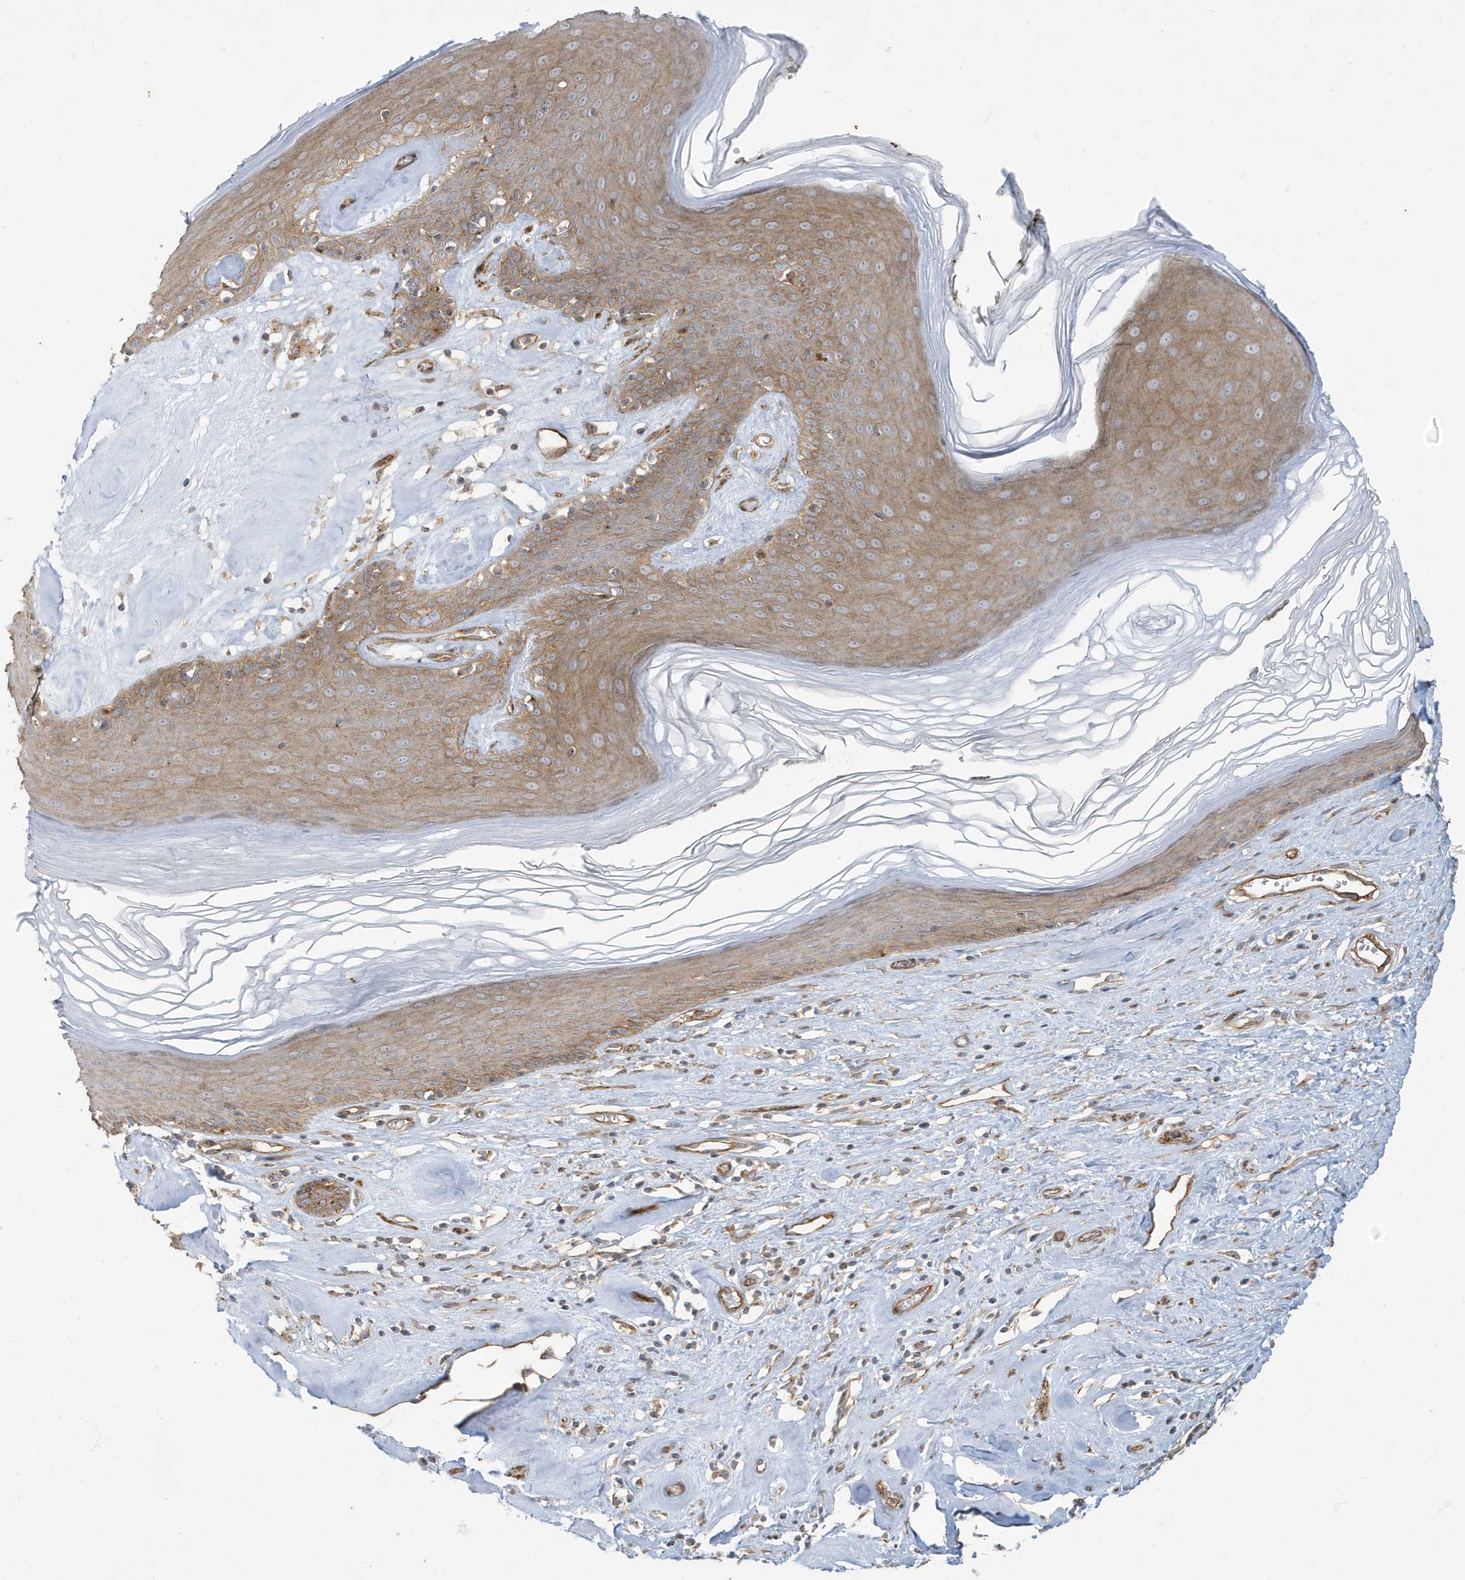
{"staining": {"intensity": "moderate", "quantity": ">75%", "location": "cytoplasmic/membranous"}, "tissue": "skin", "cell_type": "Epidermal cells", "image_type": "normal", "snomed": [{"axis": "morphology", "description": "Normal tissue, NOS"}, {"axis": "morphology", "description": "Inflammation, NOS"}, {"axis": "topography", "description": "Vulva"}], "caption": "Moderate cytoplasmic/membranous expression is appreciated in approximately >75% of epidermal cells in unremarkable skin.", "gene": "ATP23", "patient": {"sex": "female", "age": 84}}